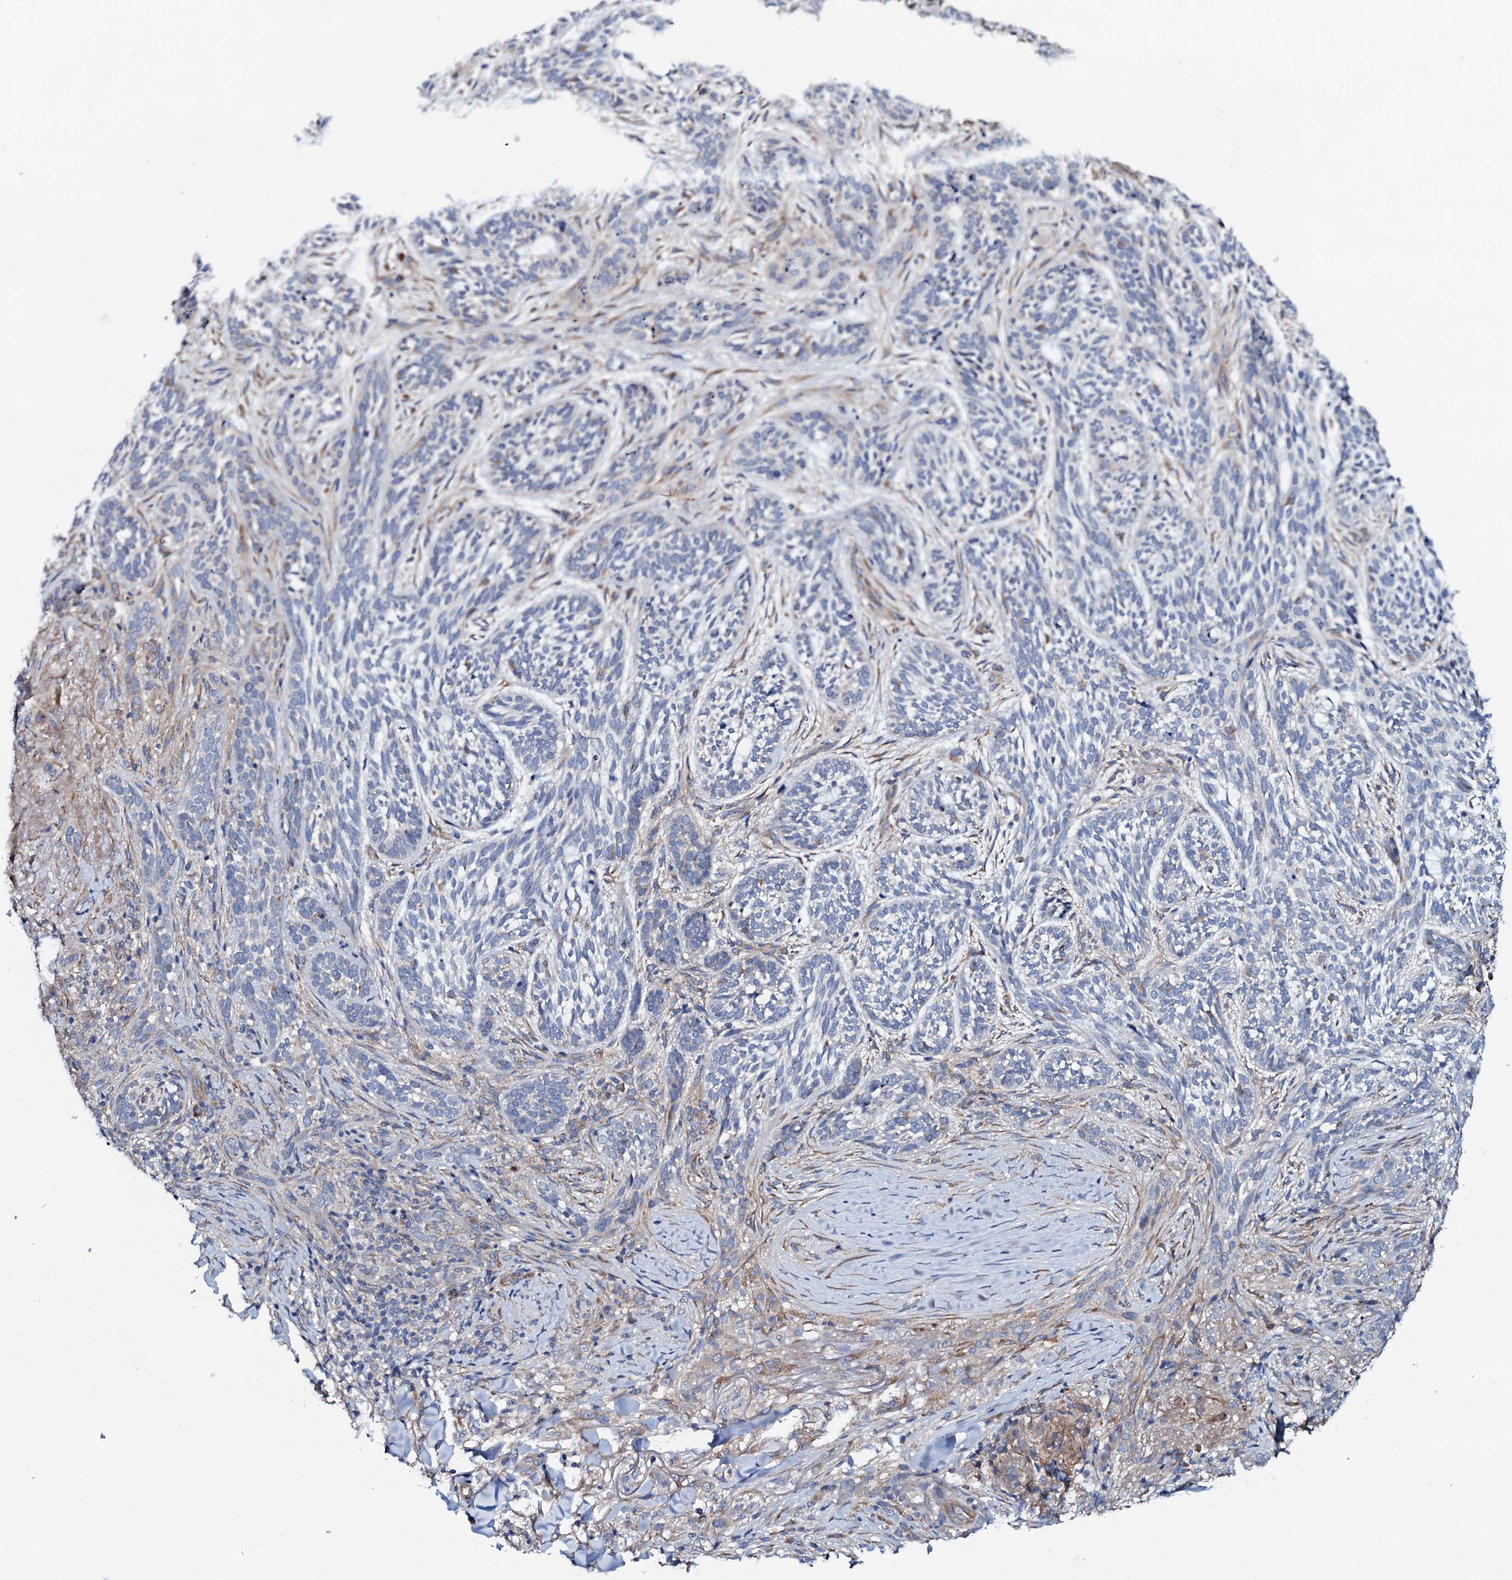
{"staining": {"intensity": "negative", "quantity": "none", "location": "none"}, "tissue": "skin cancer", "cell_type": "Tumor cells", "image_type": "cancer", "snomed": [{"axis": "morphology", "description": "Basal cell carcinoma"}, {"axis": "topography", "description": "Skin"}], "caption": "An immunohistochemistry (IHC) photomicrograph of basal cell carcinoma (skin) is shown. There is no staining in tumor cells of basal cell carcinoma (skin). The staining is performed using DAB (3,3'-diaminobenzidine) brown chromogen with nuclei counter-stained in using hematoxylin.", "gene": "STARD13", "patient": {"sex": "male", "age": 71}}